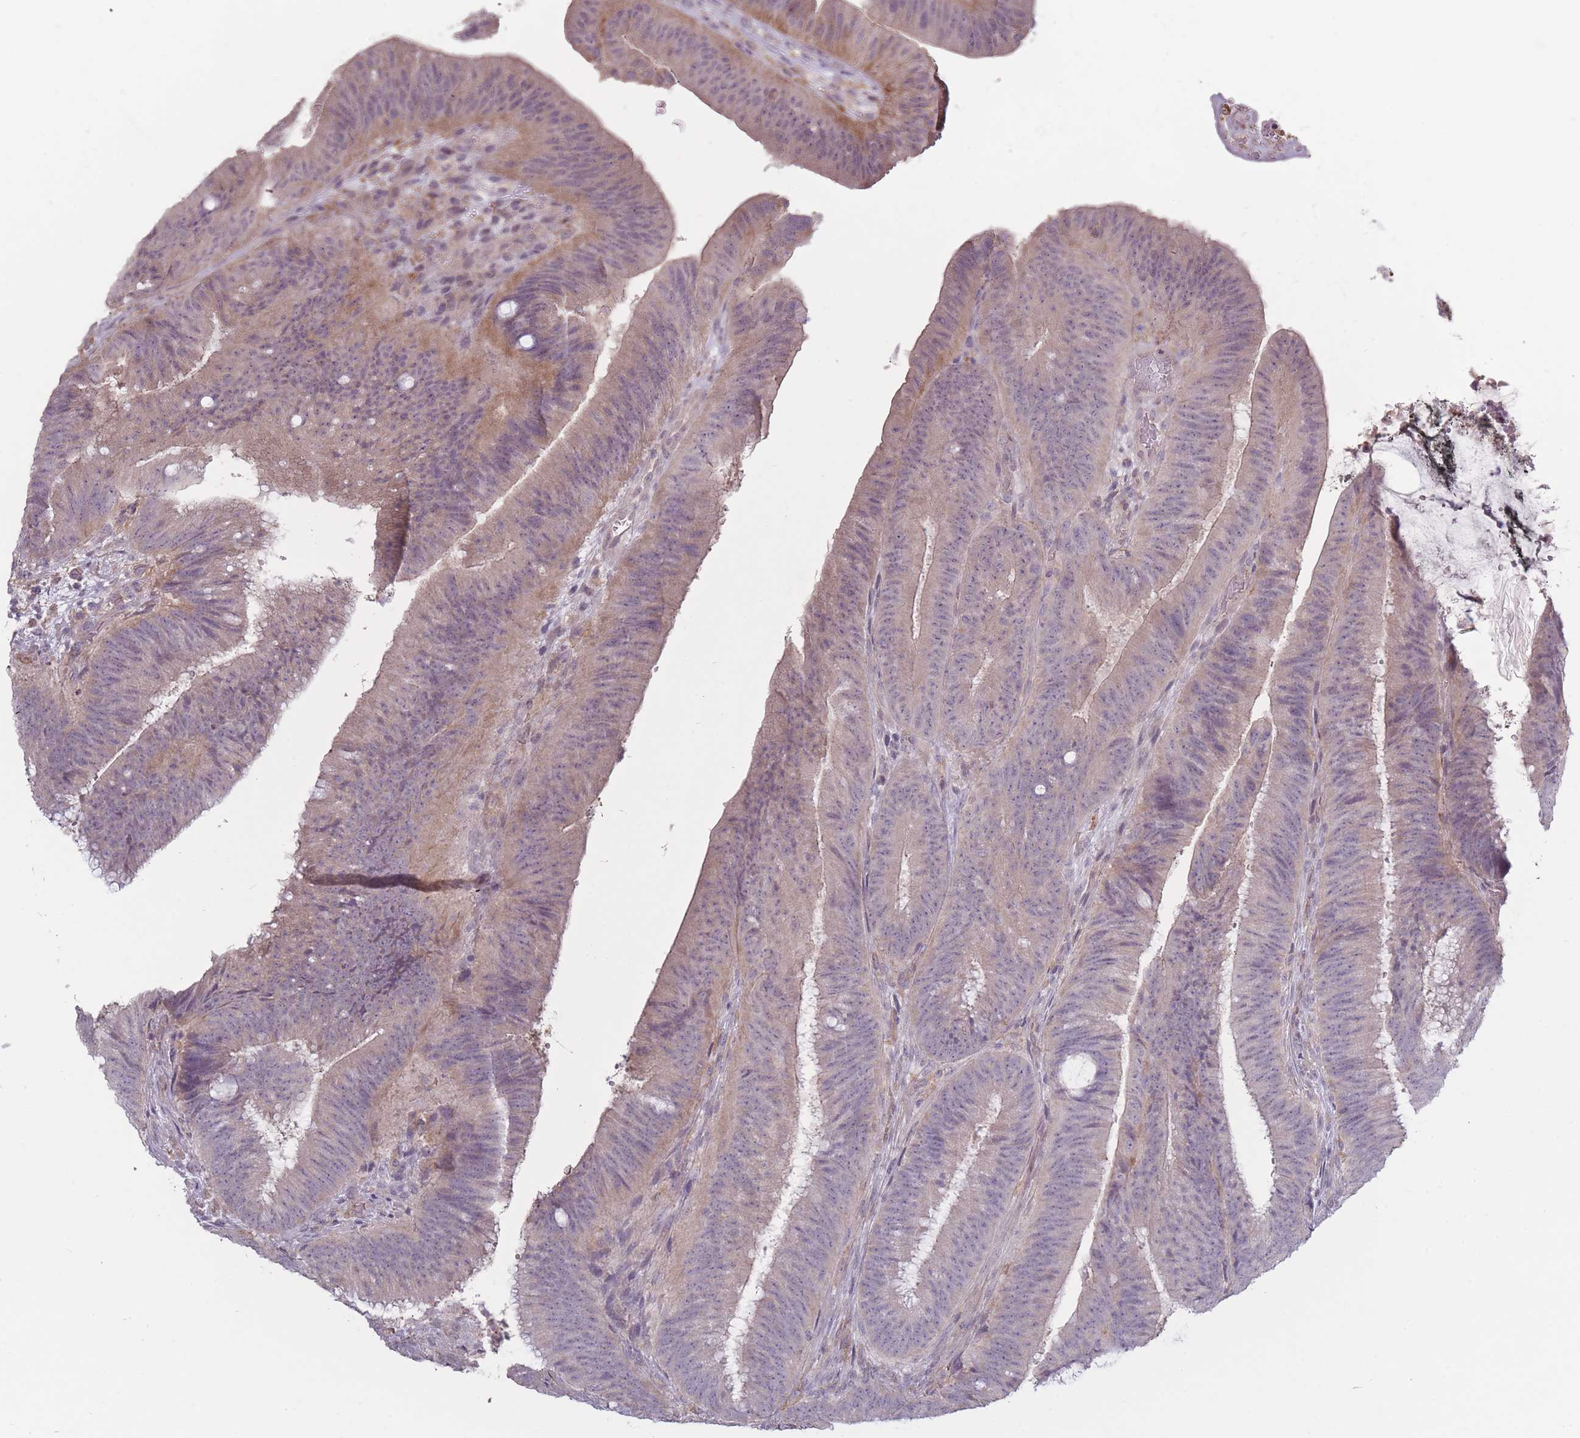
{"staining": {"intensity": "weak", "quantity": "25%-75%", "location": "cytoplasmic/membranous"}, "tissue": "colorectal cancer", "cell_type": "Tumor cells", "image_type": "cancer", "snomed": [{"axis": "morphology", "description": "Adenocarcinoma, NOS"}, {"axis": "topography", "description": "Colon"}], "caption": "IHC histopathology image of human colorectal cancer stained for a protein (brown), which exhibits low levels of weak cytoplasmic/membranous positivity in approximately 25%-75% of tumor cells.", "gene": "TET3", "patient": {"sex": "female", "age": 43}}